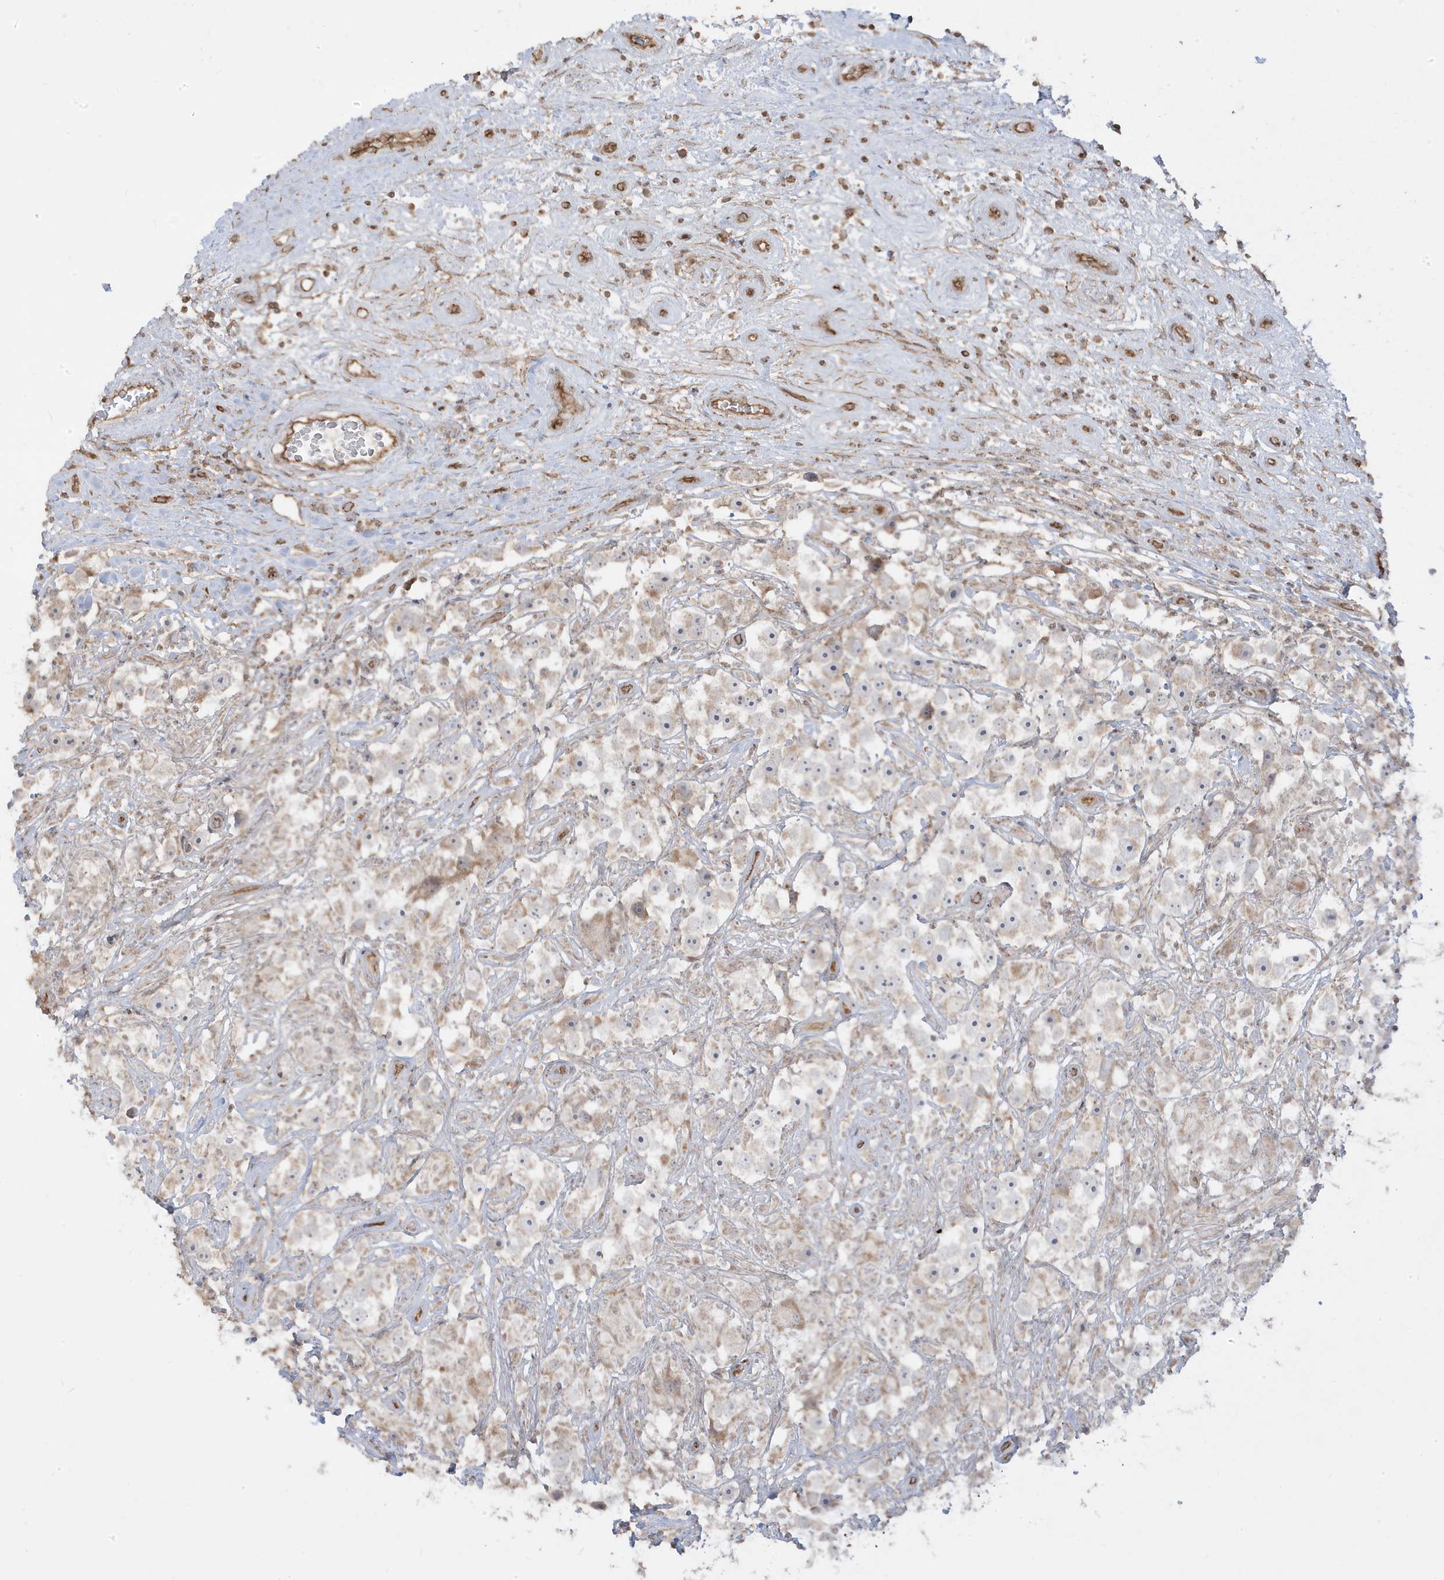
{"staining": {"intensity": "weak", "quantity": "<25%", "location": "cytoplasmic/membranous"}, "tissue": "testis cancer", "cell_type": "Tumor cells", "image_type": "cancer", "snomed": [{"axis": "morphology", "description": "Seminoma, NOS"}, {"axis": "topography", "description": "Testis"}], "caption": "Immunohistochemistry (IHC) photomicrograph of neoplastic tissue: testis seminoma stained with DAB displays no significant protein expression in tumor cells. The staining was performed using DAB (3,3'-diaminobenzidine) to visualize the protein expression in brown, while the nuclei were stained in blue with hematoxylin (Magnification: 20x).", "gene": "DNAJC12", "patient": {"sex": "male", "age": 49}}